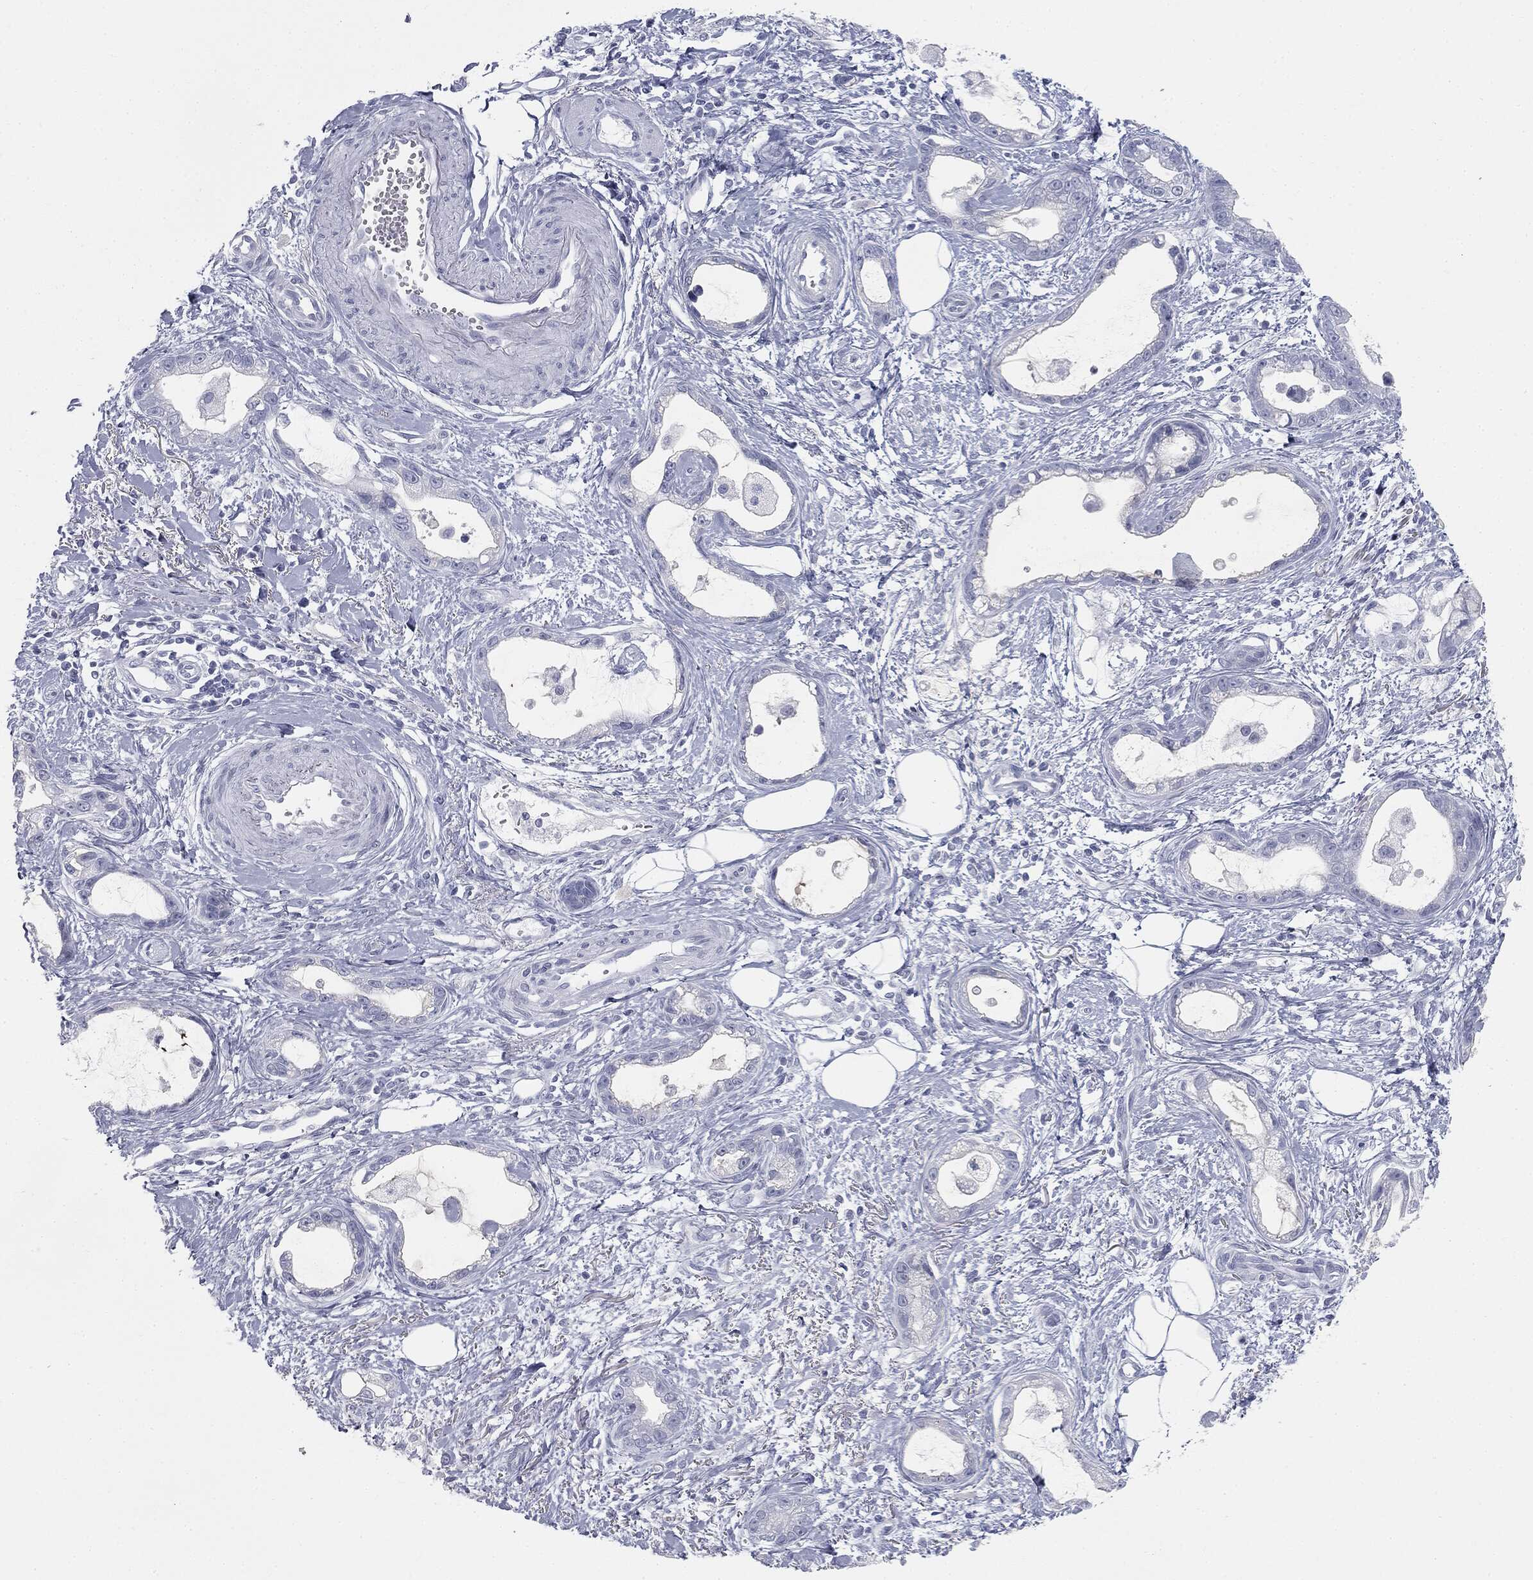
{"staining": {"intensity": "negative", "quantity": "none", "location": "none"}, "tissue": "stomach cancer", "cell_type": "Tumor cells", "image_type": "cancer", "snomed": [{"axis": "morphology", "description": "Adenocarcinoma, NOS"}, {"axis": "topography", "description": "Stomach"}], "caption": "The image shows no staining of tumor cells in stomach adenocarcinoma.", "gene": "TPO", "patient": {"sex": "male", "age": 55}}